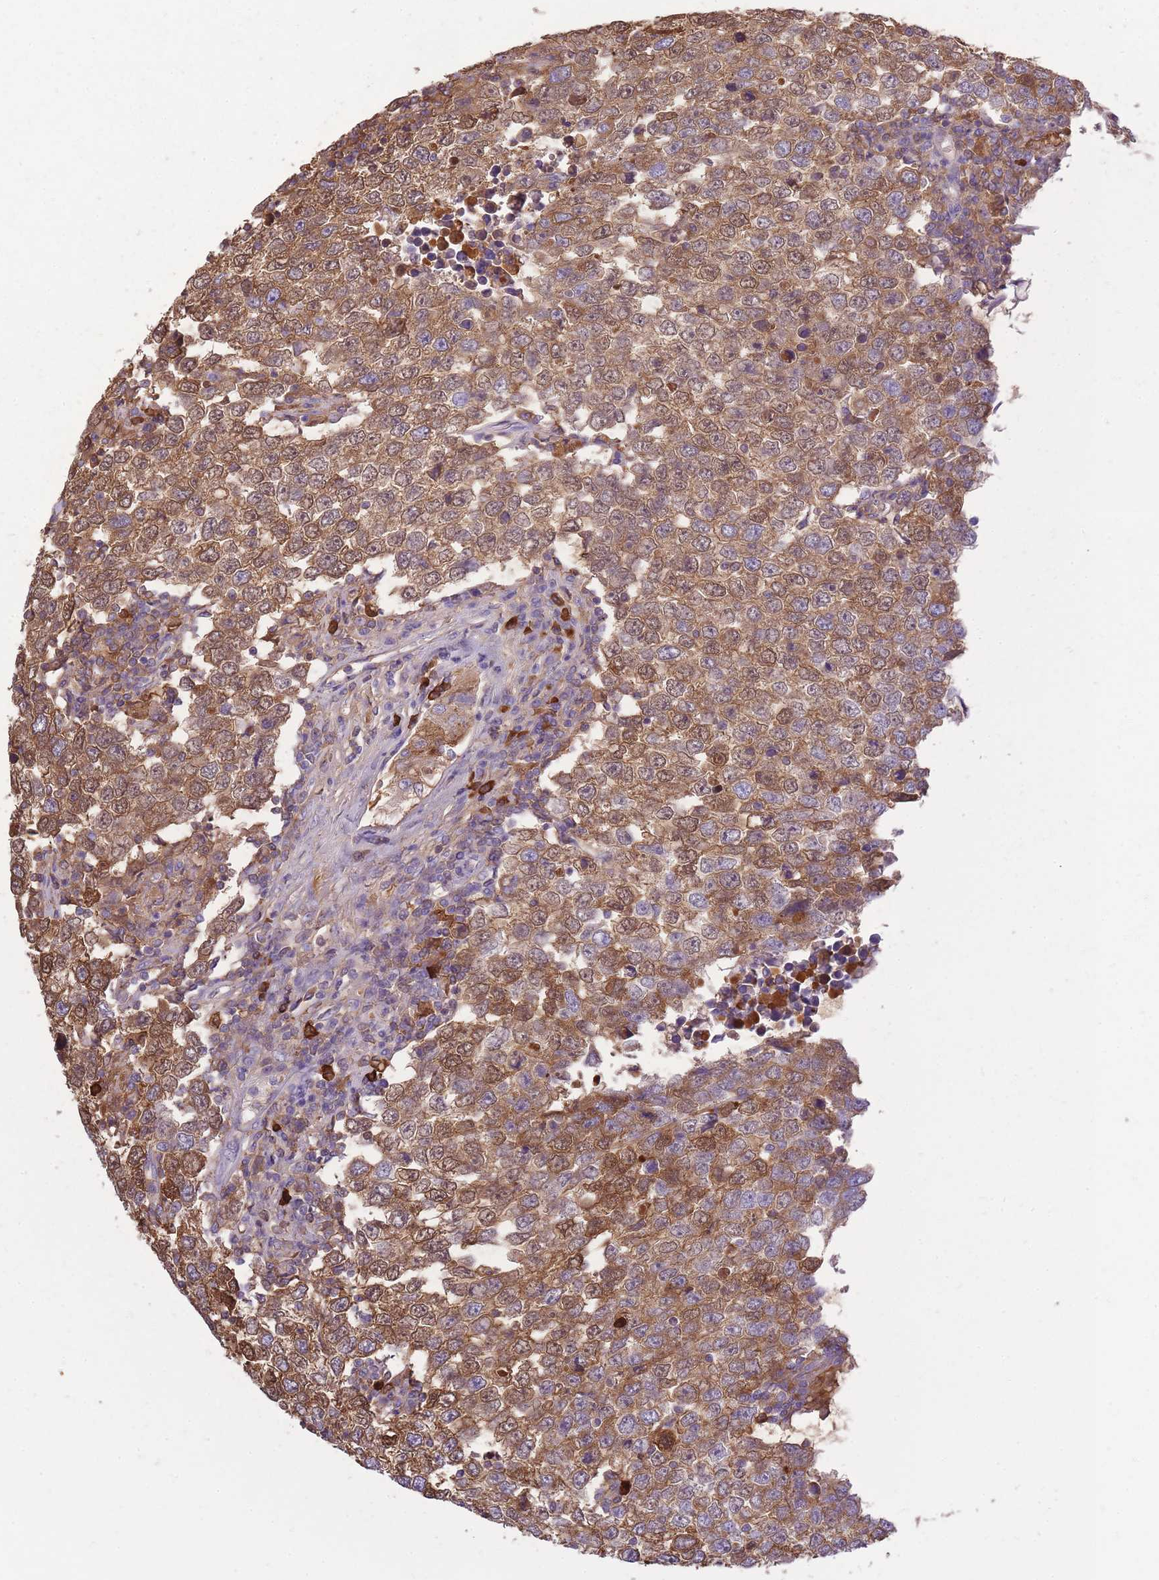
{"staining": {"intensity": "moderate", "quantity": ">75%", "location": "cytoplasmic/membranous,nuclear"}, "tissue": "testis cancer", "cell_type": "Tumor cells", "image_type": "cancer", "snomed": [{"axis": "morphology", "description": "Seminoma, NOS"}, {"axis": "morphology", "description": "Carcinoma, Embryonal, NOS"}, {"axis": "topography", "description": "Testis"}], "caption": "Testis cancer stained with a brown dye demonstrates moderate cytoplasmic/membranous and nuclear positive positivity in approximately >75% of tumor cells.", "gene": "IGKV1D-42", "patient": {"sex": "male", "age": 28}}